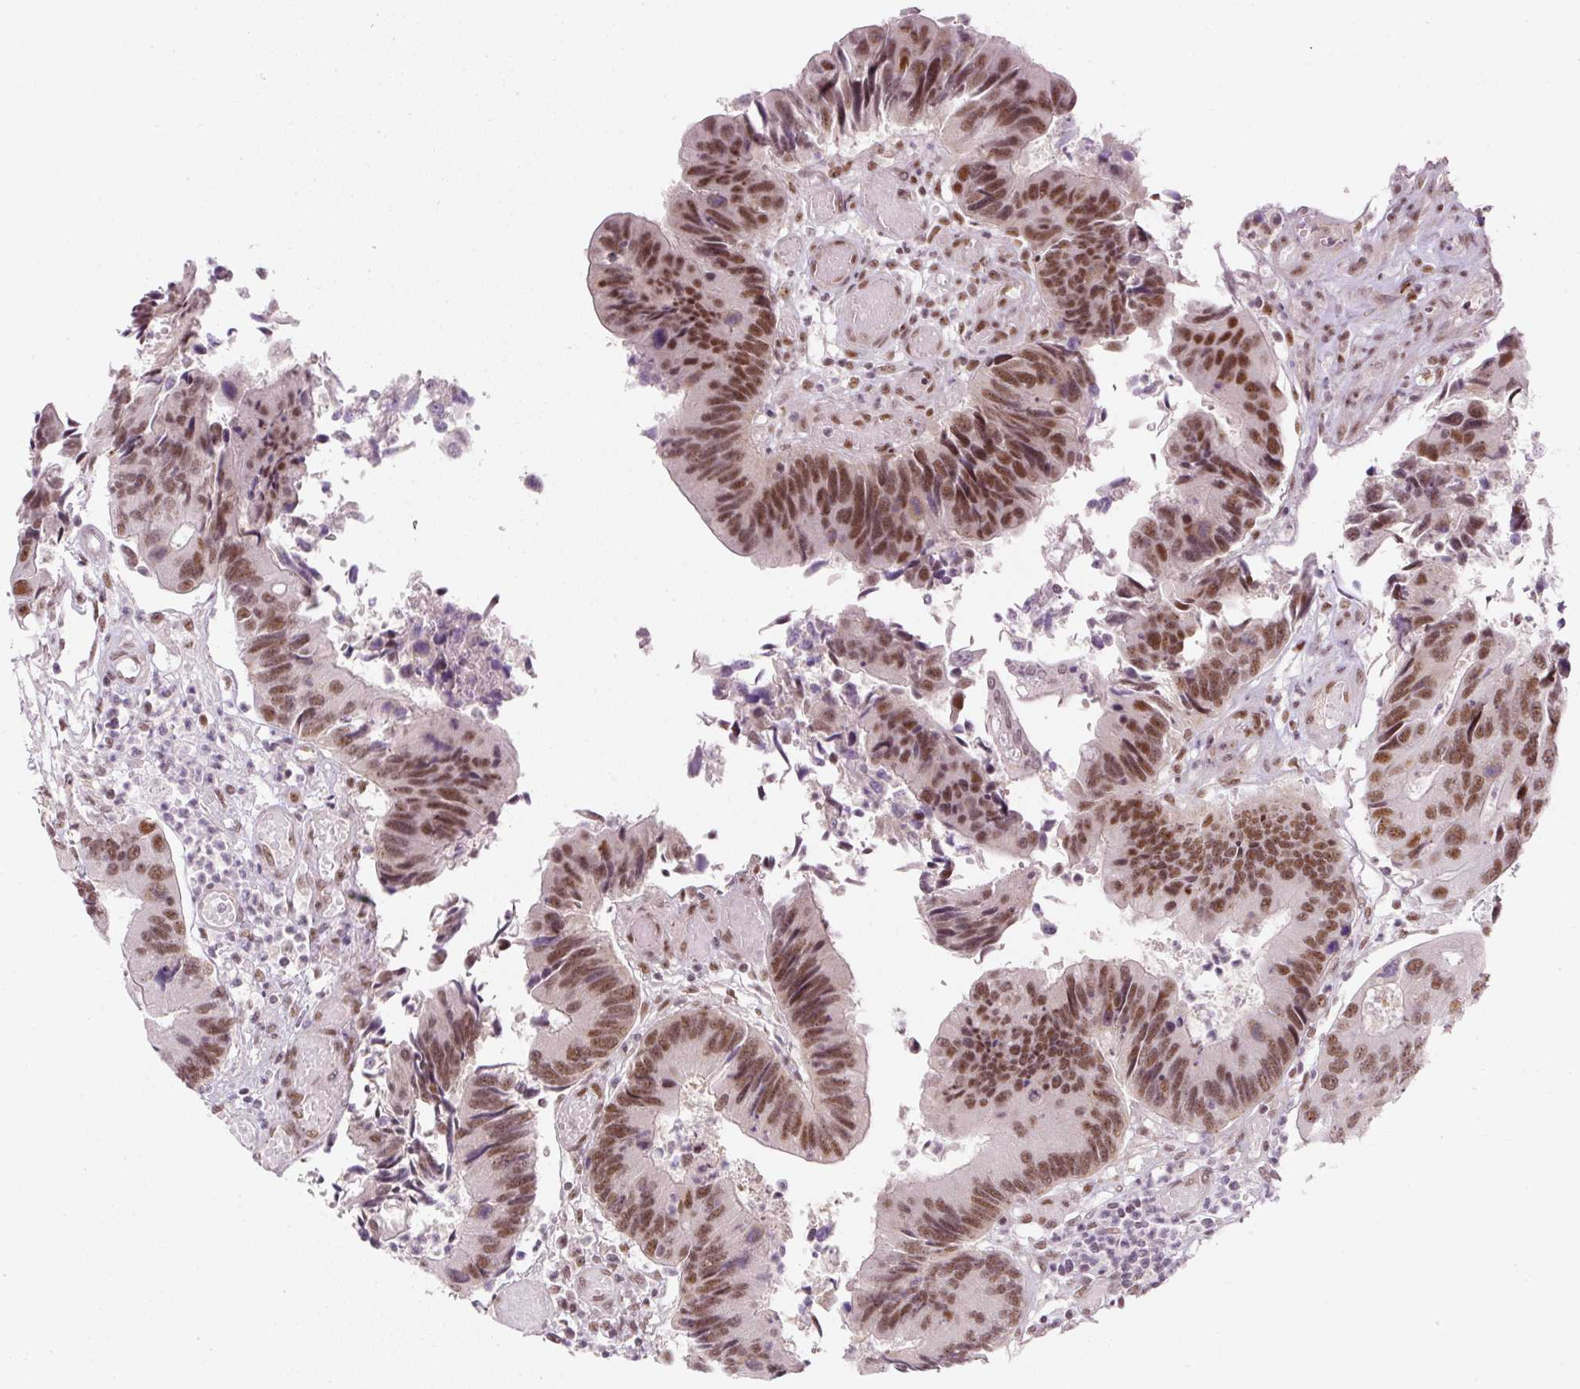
{"staining": {"intensity": "moderate", "quantity": ">75%", "location": "nuclear"}, "tissue": "colorectal cancer", "cell_type": "Tumor cells", "image_type": "cancer", "snomed": [{"axis": "morphology", "description": "Adenocarcinoma, NOS"}, {"axis": "topography", "description": "Colon"}], "caption": "IHC of colorectal cancer (adenocarcinoma) exhibits medium levels of moderate nuclear positivity in about >75% of tumor cells. (Stains: DAB in brown, nuclei in blue, Microscopy: brightfield microscopy at high magnification).", "gene": "U2AF2", "patient": {"sex": "female", "age": 67}}